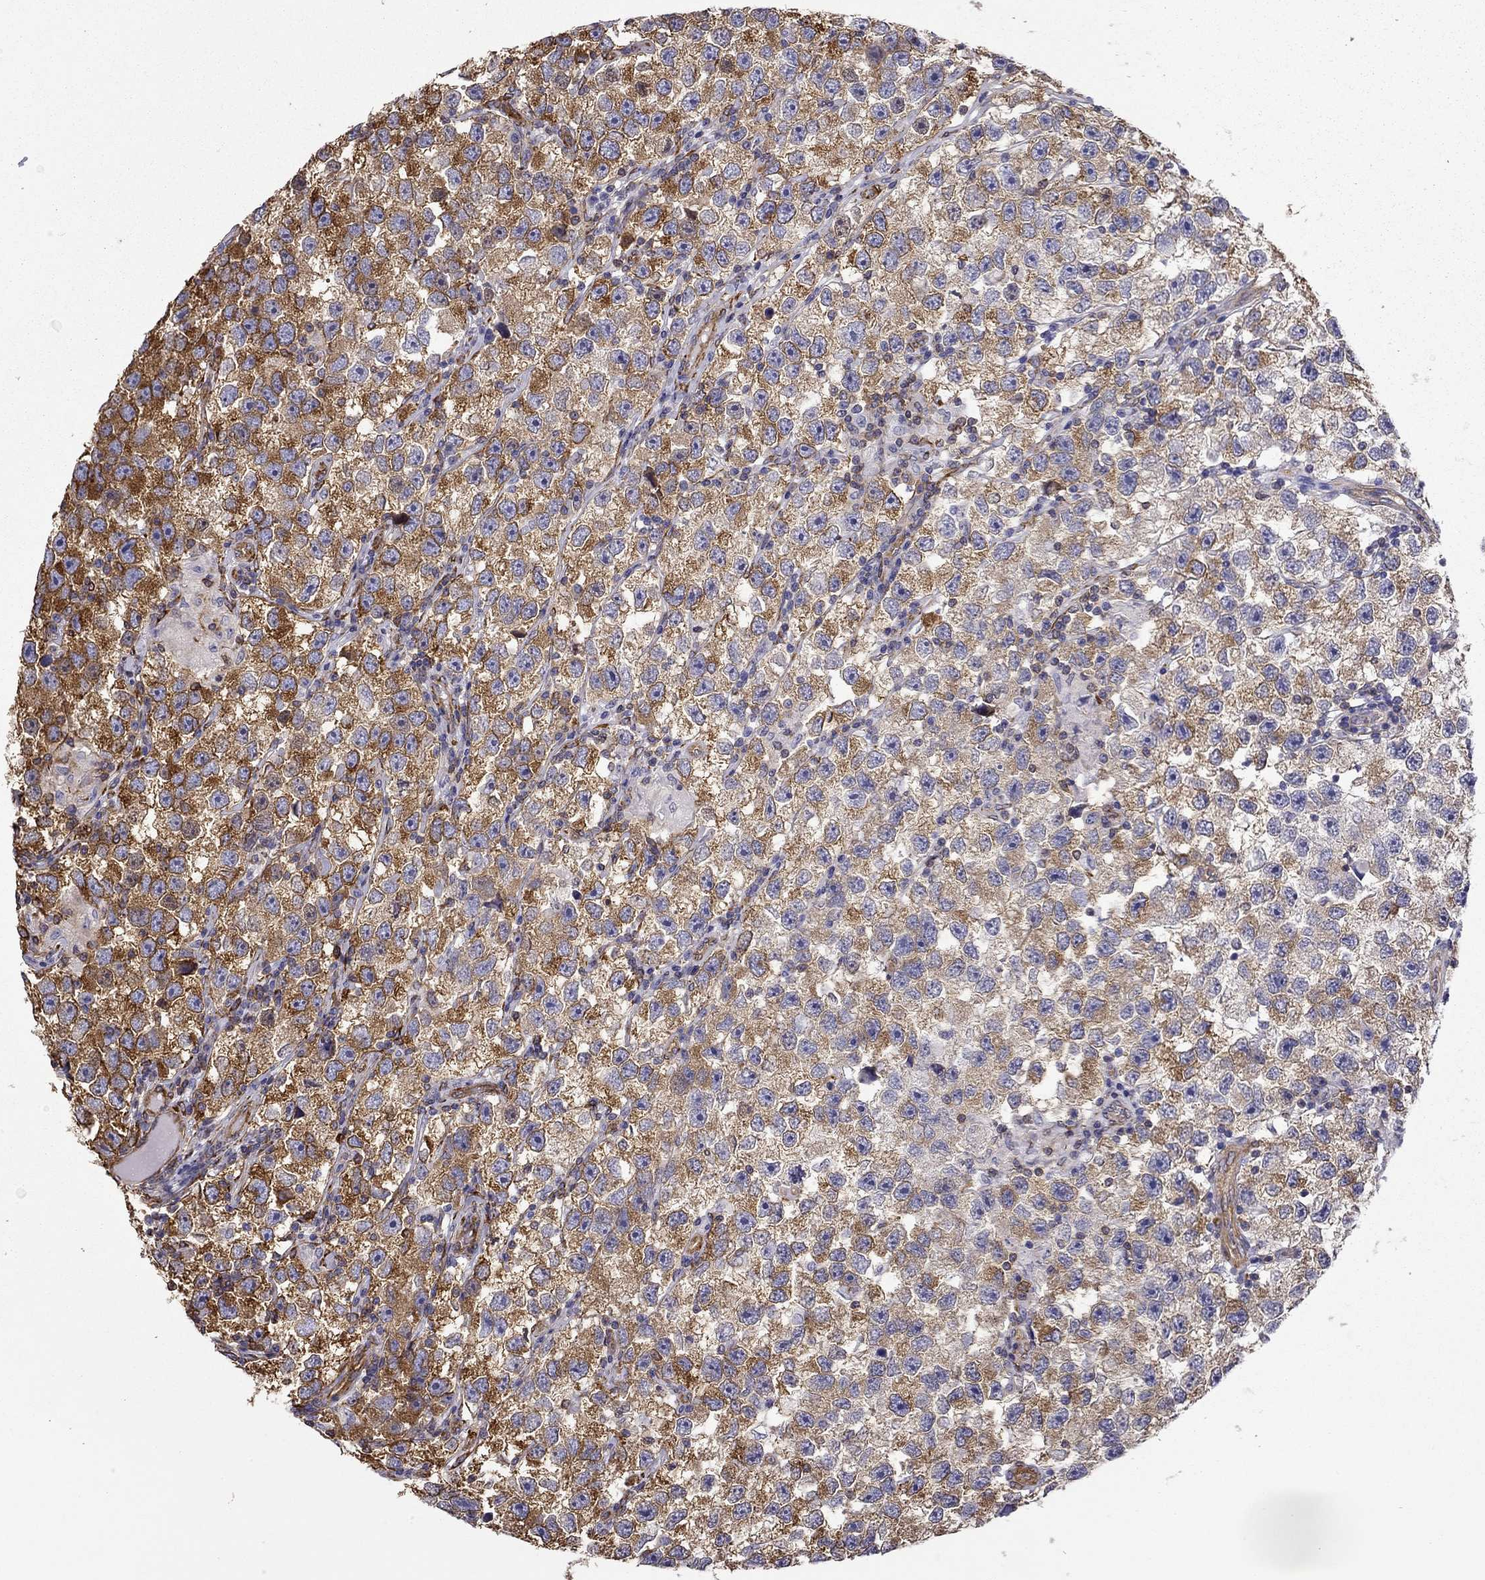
{"staining": {"intensity": "strong", "quantity": "25%-75%", "location": "cytoplasmic/membranous"}, "tissue": "testis cancer", "cell_type": "Tumor cells", "image_type": "cancer", "snomed": [{"axis": "morphology", "description": "Seminoma, NOS"}, {"axis": "topography", "description": "Testis"}], "caption": "IHC of human testis cancer (seminoma) reveals high levels of strong cytoplasmic/membranous expression in about 25%-75% of tumor cells.", "gene": "MAP4", "patient": {"sex": "male", "age": 26}}